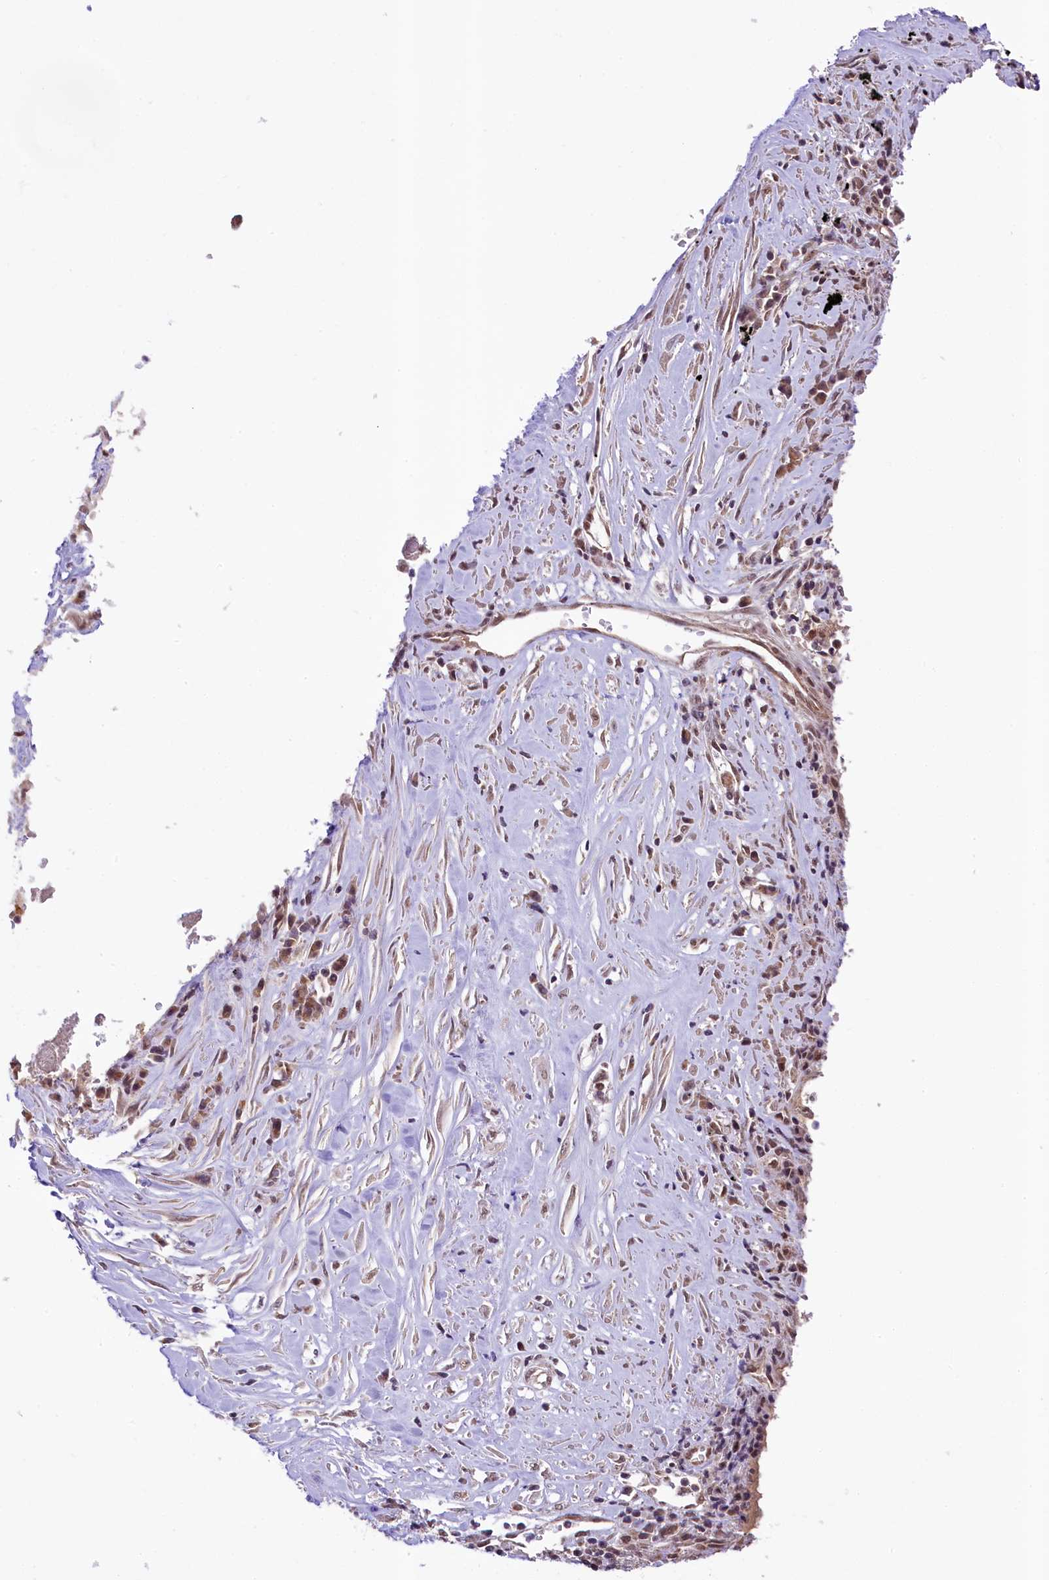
{"staining": {"intensity": "moderate", "quantity": ">75%", "location": "cytoplasmic/membranous,nuclear"}, "tissue": "lung cancer", "cell_type": "Tumor cells", "image_type": "cancer", "snomed": [{"axis": "morphology", "description": "Squamous cell carcinoma, NOS"}, {"axis": "topography", "description": "Lung"}], "caption": "Immunohistochemical staining of human lung cancer (squamous cell carcinoma) demonstrates medium levels of moderate cytoplasmic/membranous and nuclear expression in approximately >75% of tumor cells.", "gene": "PAF1", "patient": {"sex": "male", "age": 61}}